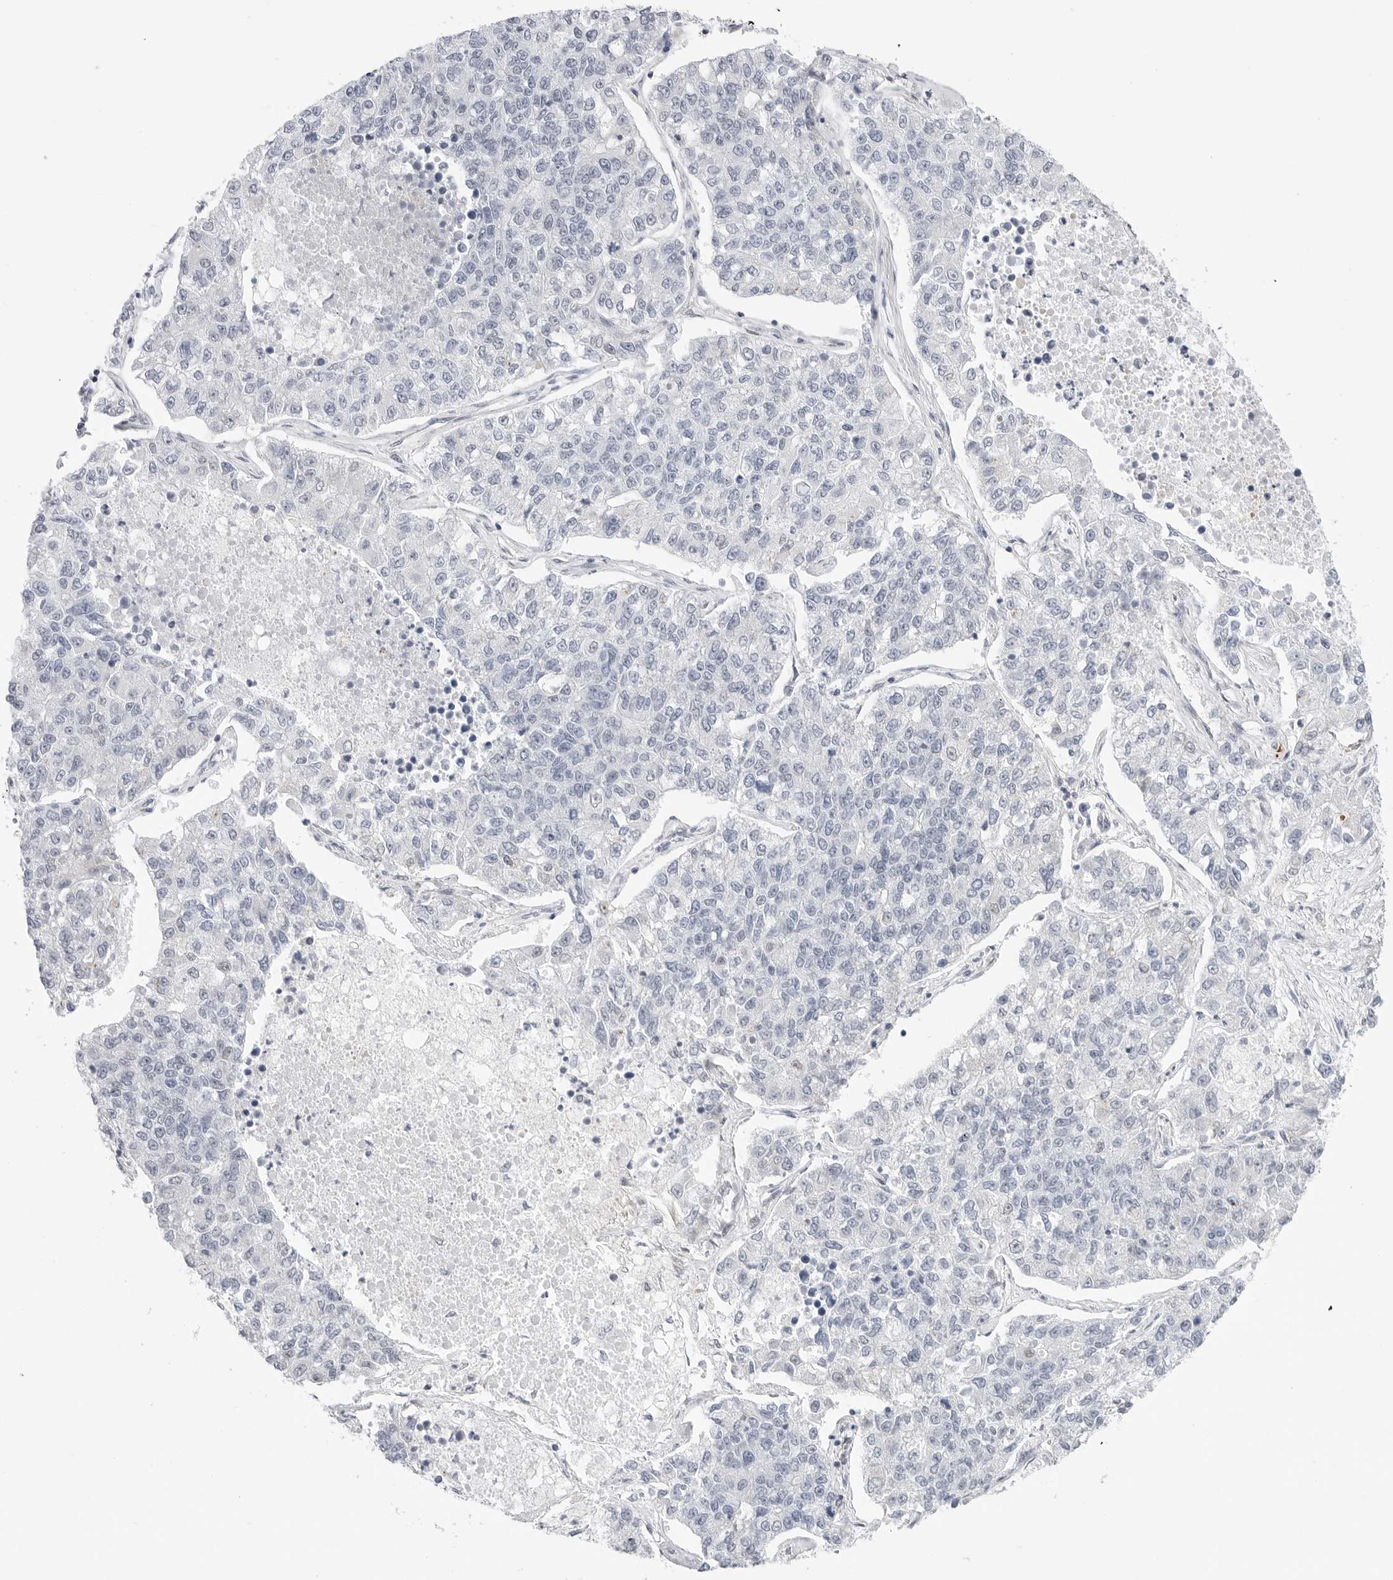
{"staining": {"intensity": "negative", "quantity": "none", "location": "none"}, "tissue": "lung cancer", "cell_type": "Tumor cells", "image_type": "cancer", "snomed": [{"axis": "morphology", "description": "Adenocarcinoma, NOS"}, {"axis": "topography", "description": "Lung"}], "caption": "IHC histopathology image of adenocarcinoma (lung) stained for a protein (brown), which demonstrates no staining in tumor cells. The staining is performed using DAB (3,3'-diaminobenzidine) brown chromogen with nuclei counter-stained in using hematoxylin.", "gene": "C1orf162", "patient": {"sex": "male", "age": 49}}